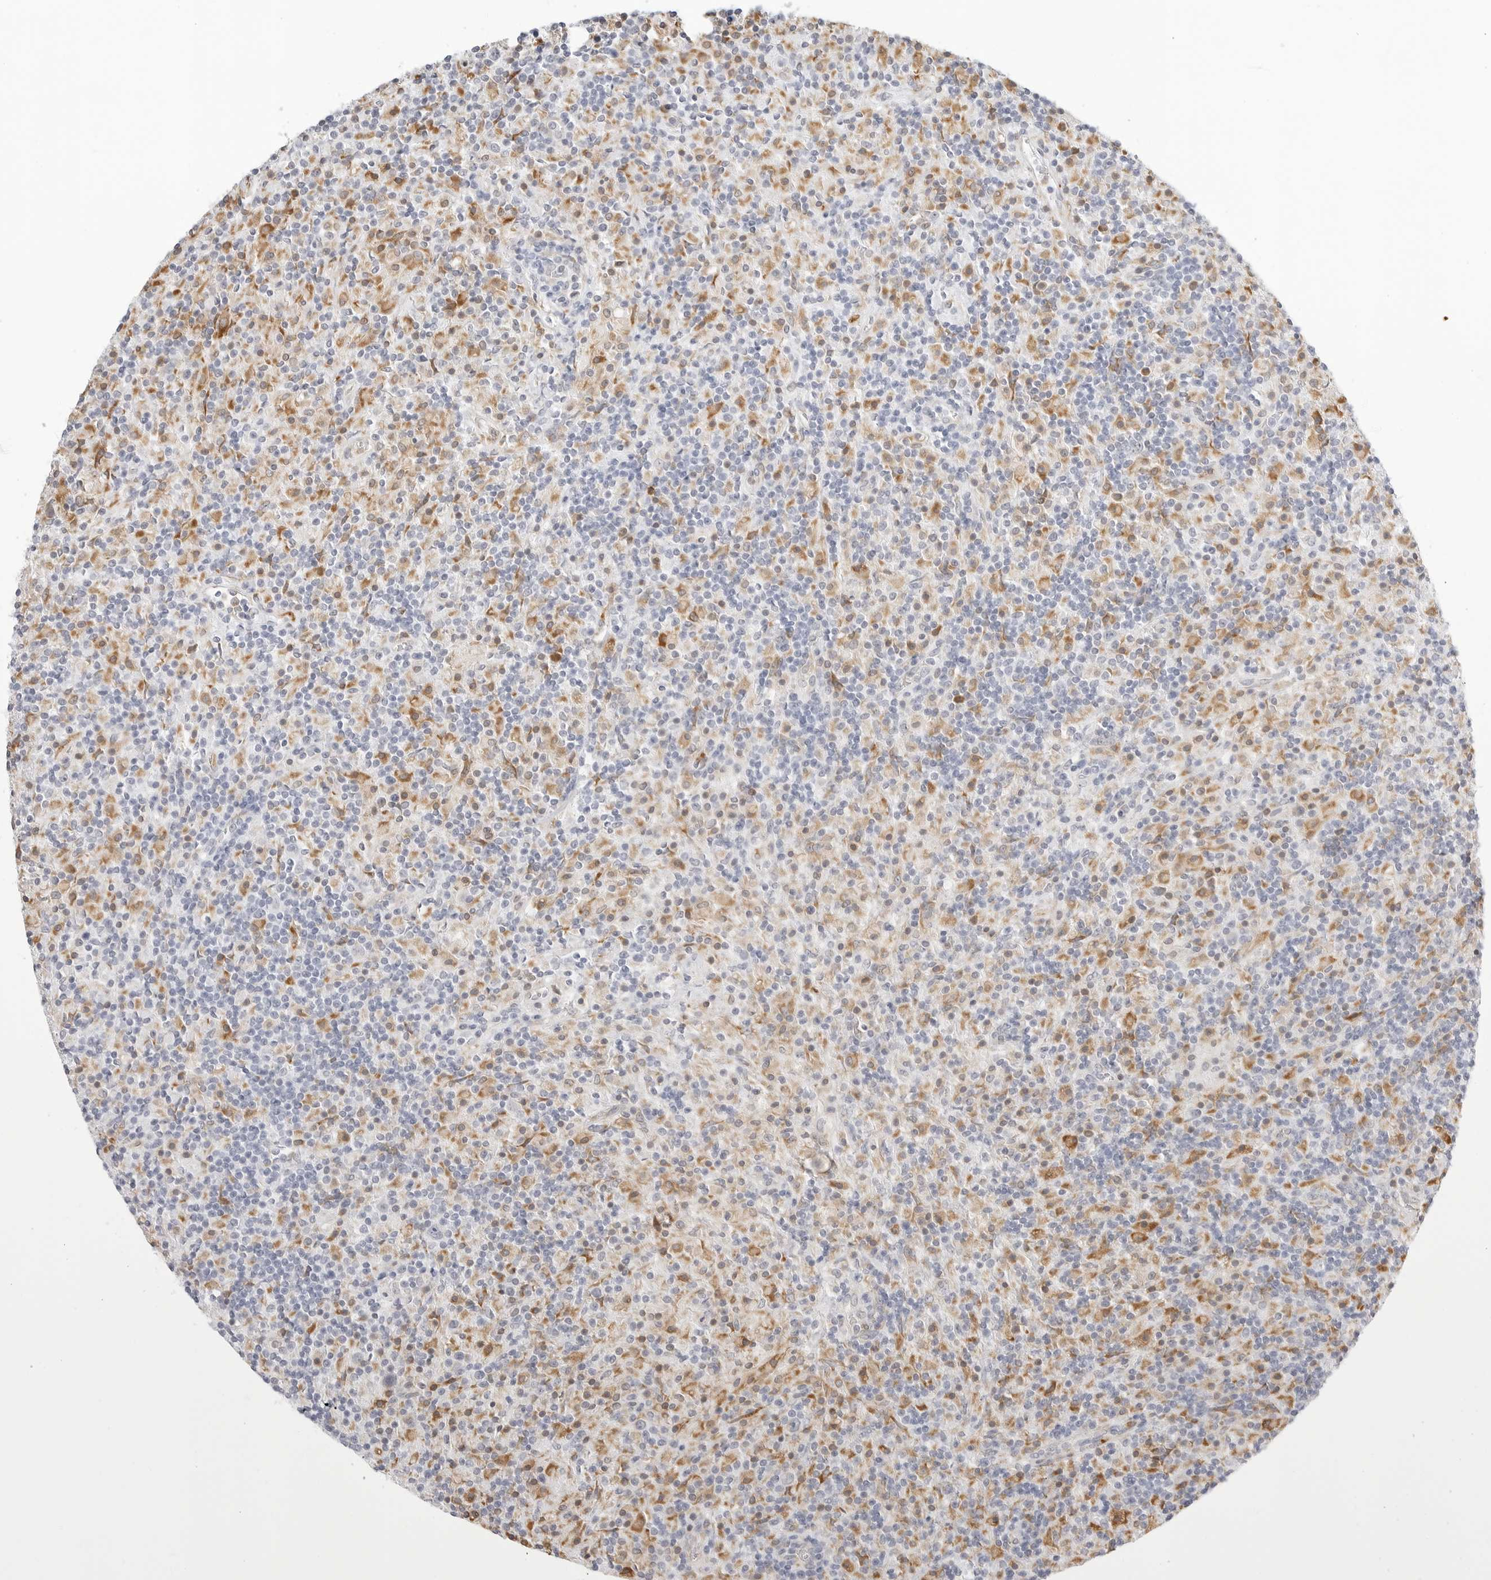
{"staining": {"intensity": "negative", "quantity": "none", "location": "none"}, "tissue": "lymphoma", "cell_type": "Tumor cells", "image_type": "cancer", "snomed": [{"axis": "morphology", "description": "Hodgkin's disease, NOS"}, {"axis": "topography", "description": "Lymph node"}], "caption": "Tumor cells are negative for protein expression in human lymphoma. (DAB (3,3'-diaminobenzidine) immunohistochemistry, high magnification).", "gene": "THEM4", "patient": {"sex": "male", "age": 70}}